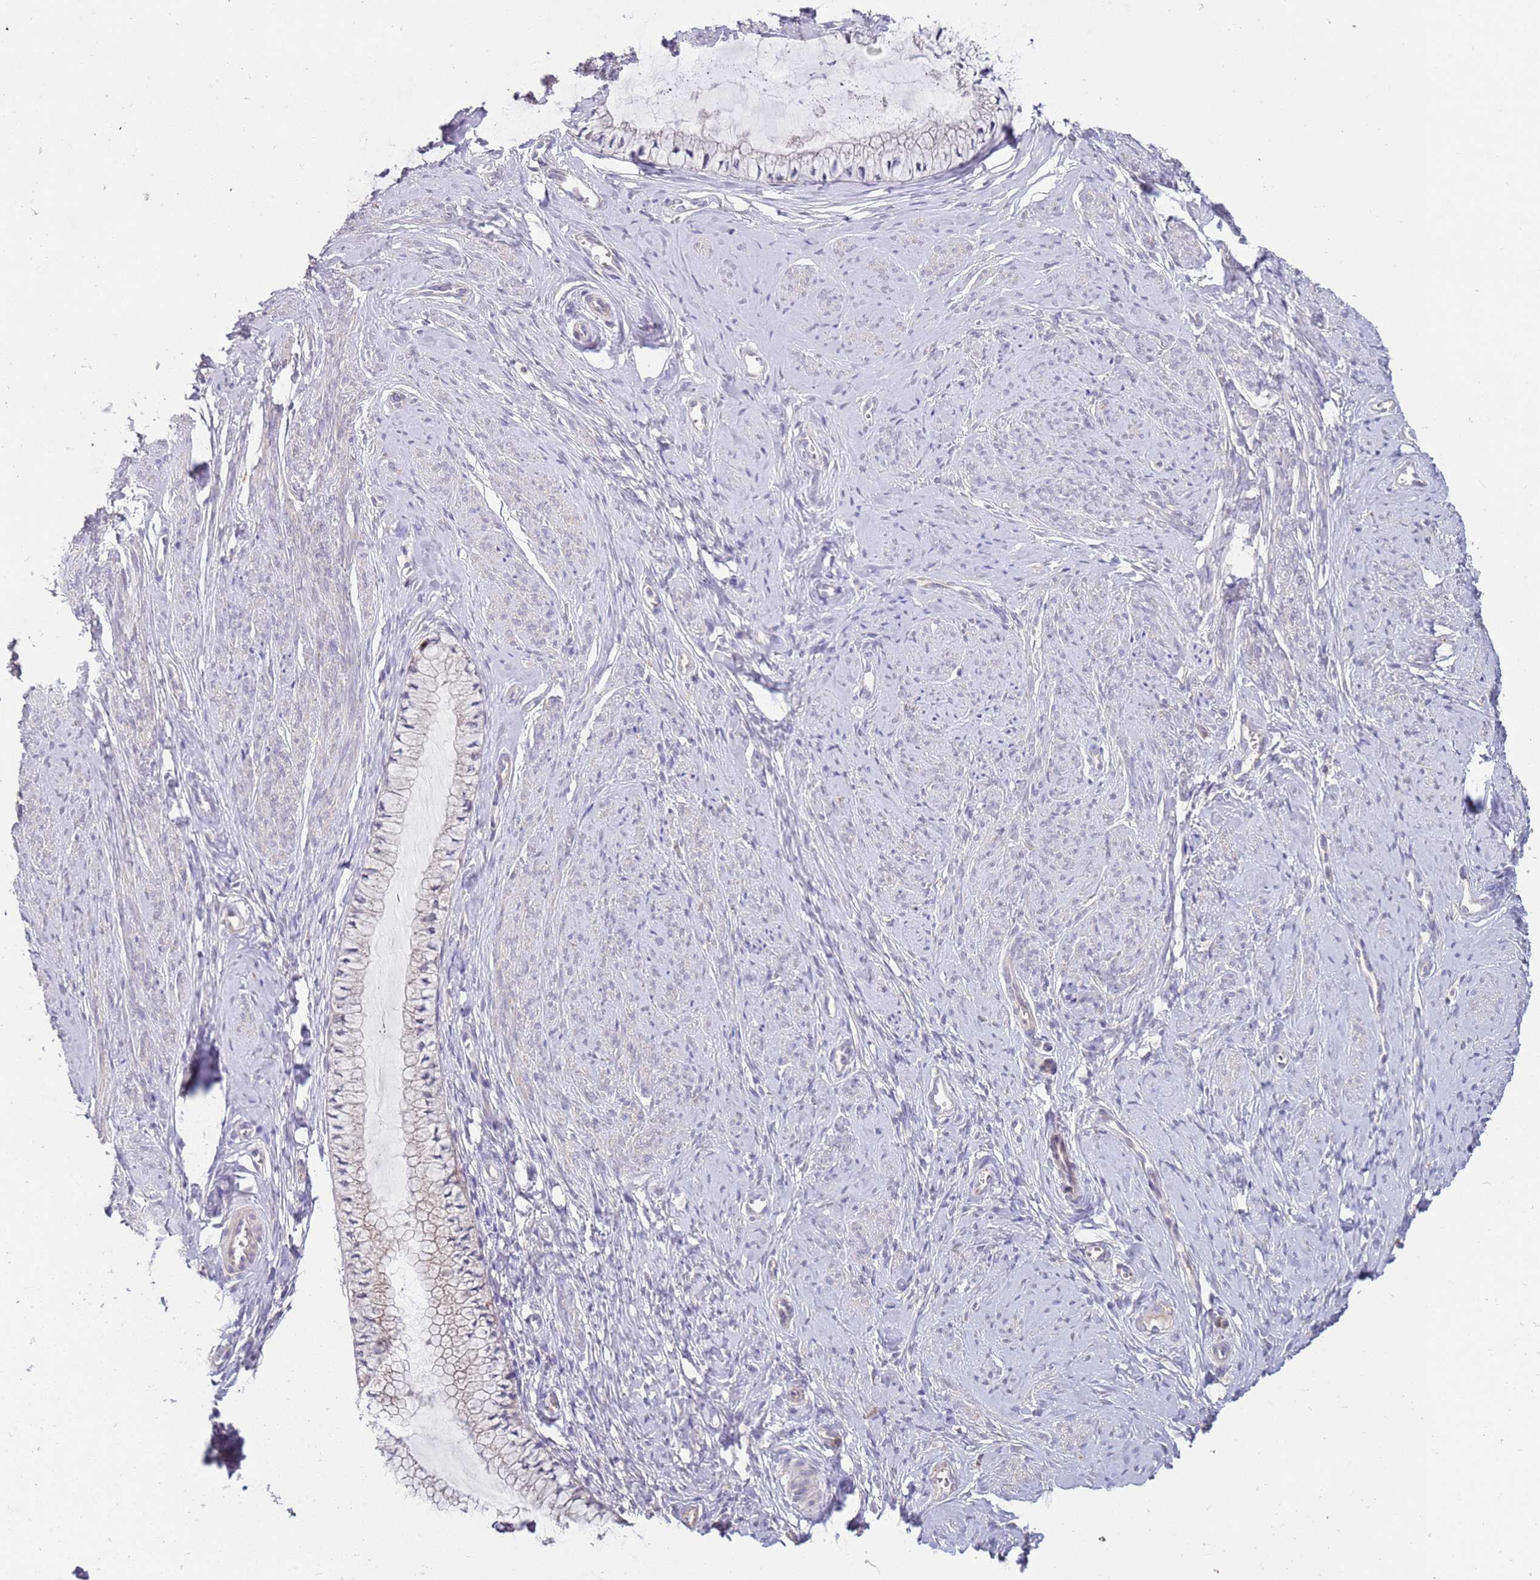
{"staining": {"intensity": "moderate", "quantity": "<25%", "location": "cytoplasmic/membranous"}, "tissue": "cervix", "cell_type": "Glandular cells", "image_type": "normal", "snomed": [{"axis": "morphology", "description": "Normal tissue, NOS"}, {"axis": "topography", "description": "Cervix"}], "caption": "IHC (DAB) staining of benign cervix exhibits moderate cytoplasmic/membranous protein positivity in about <25% of glandular cells.", "gene": "NMUR2", "patient": {"sex": "female", "age": 42}}